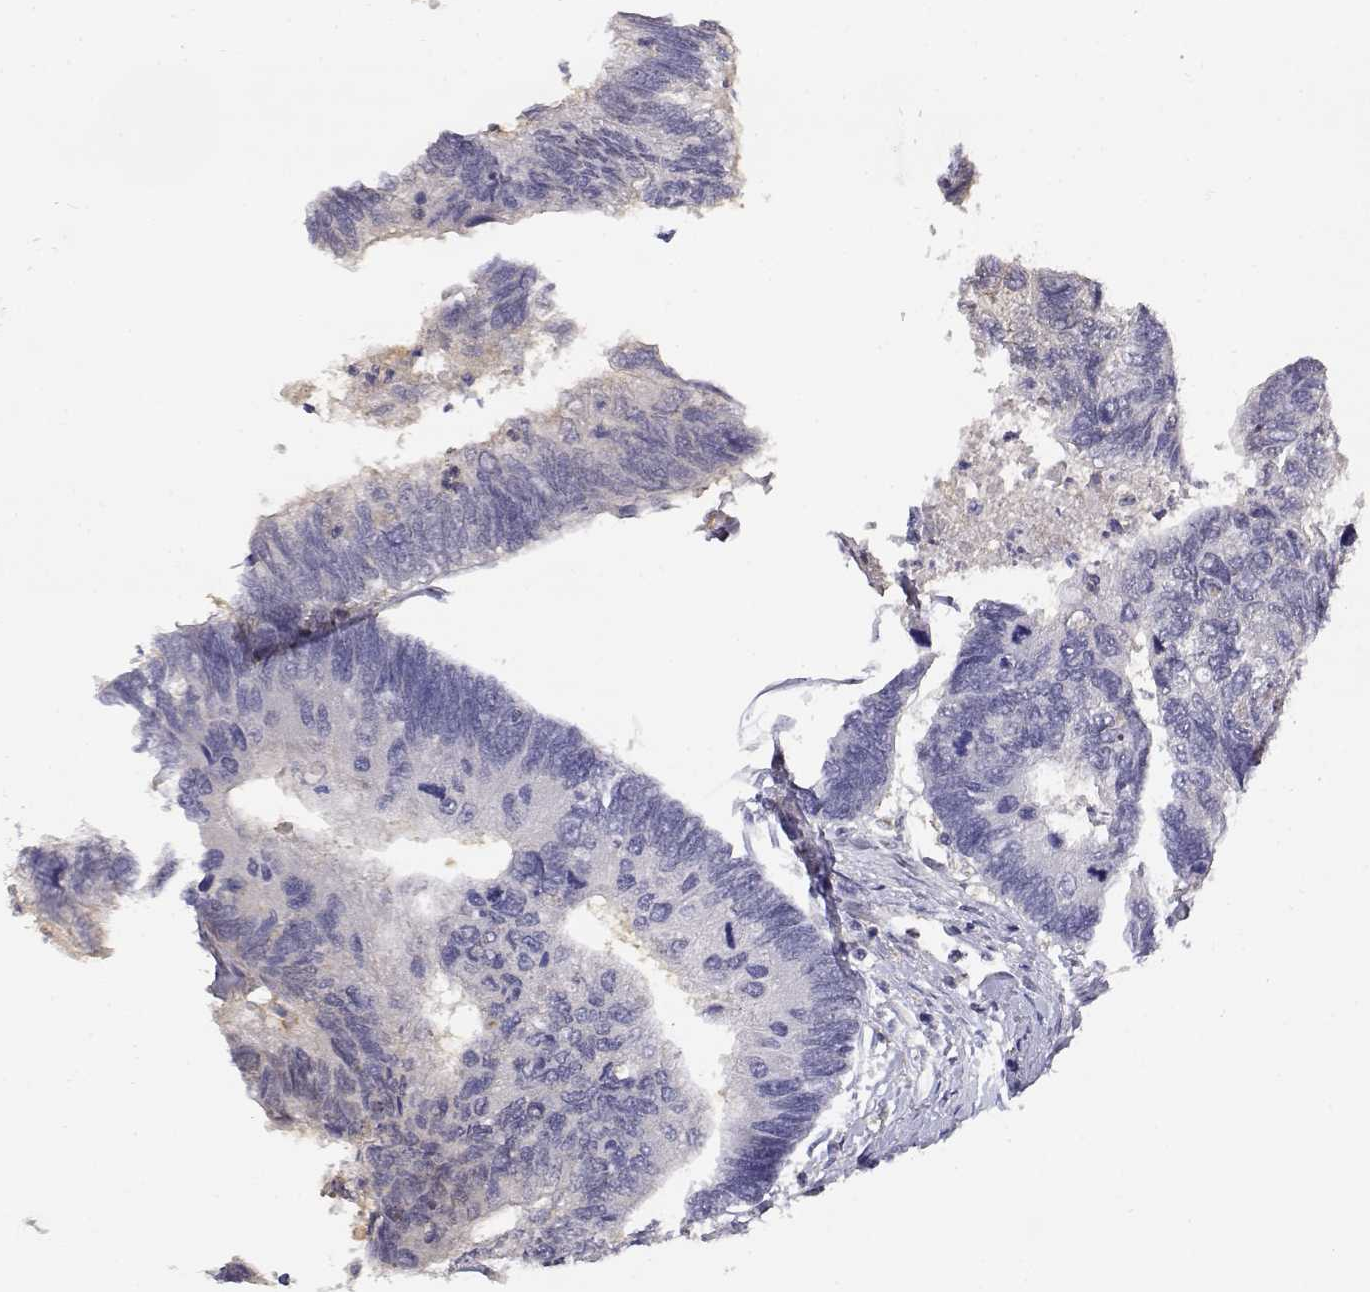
{"staining": {"intensity": "negative", "quantity": "none", "location": "none"}, "tissue": "colorectal cancer", "cell_type": "Tumor cells", "image_type": "cancer", "snomed": [{"axis": "morphology", "description": "Adenocarcinoma, NOS"}, {"axis": "topography", "description": "Colon"}], "caption": "Micrograph shows no protein positivity in tumor cells of adenocarcinoma (colorectal) tissue.", "gene": "ADA", "patient": {"sex": "female", "age": 67}}